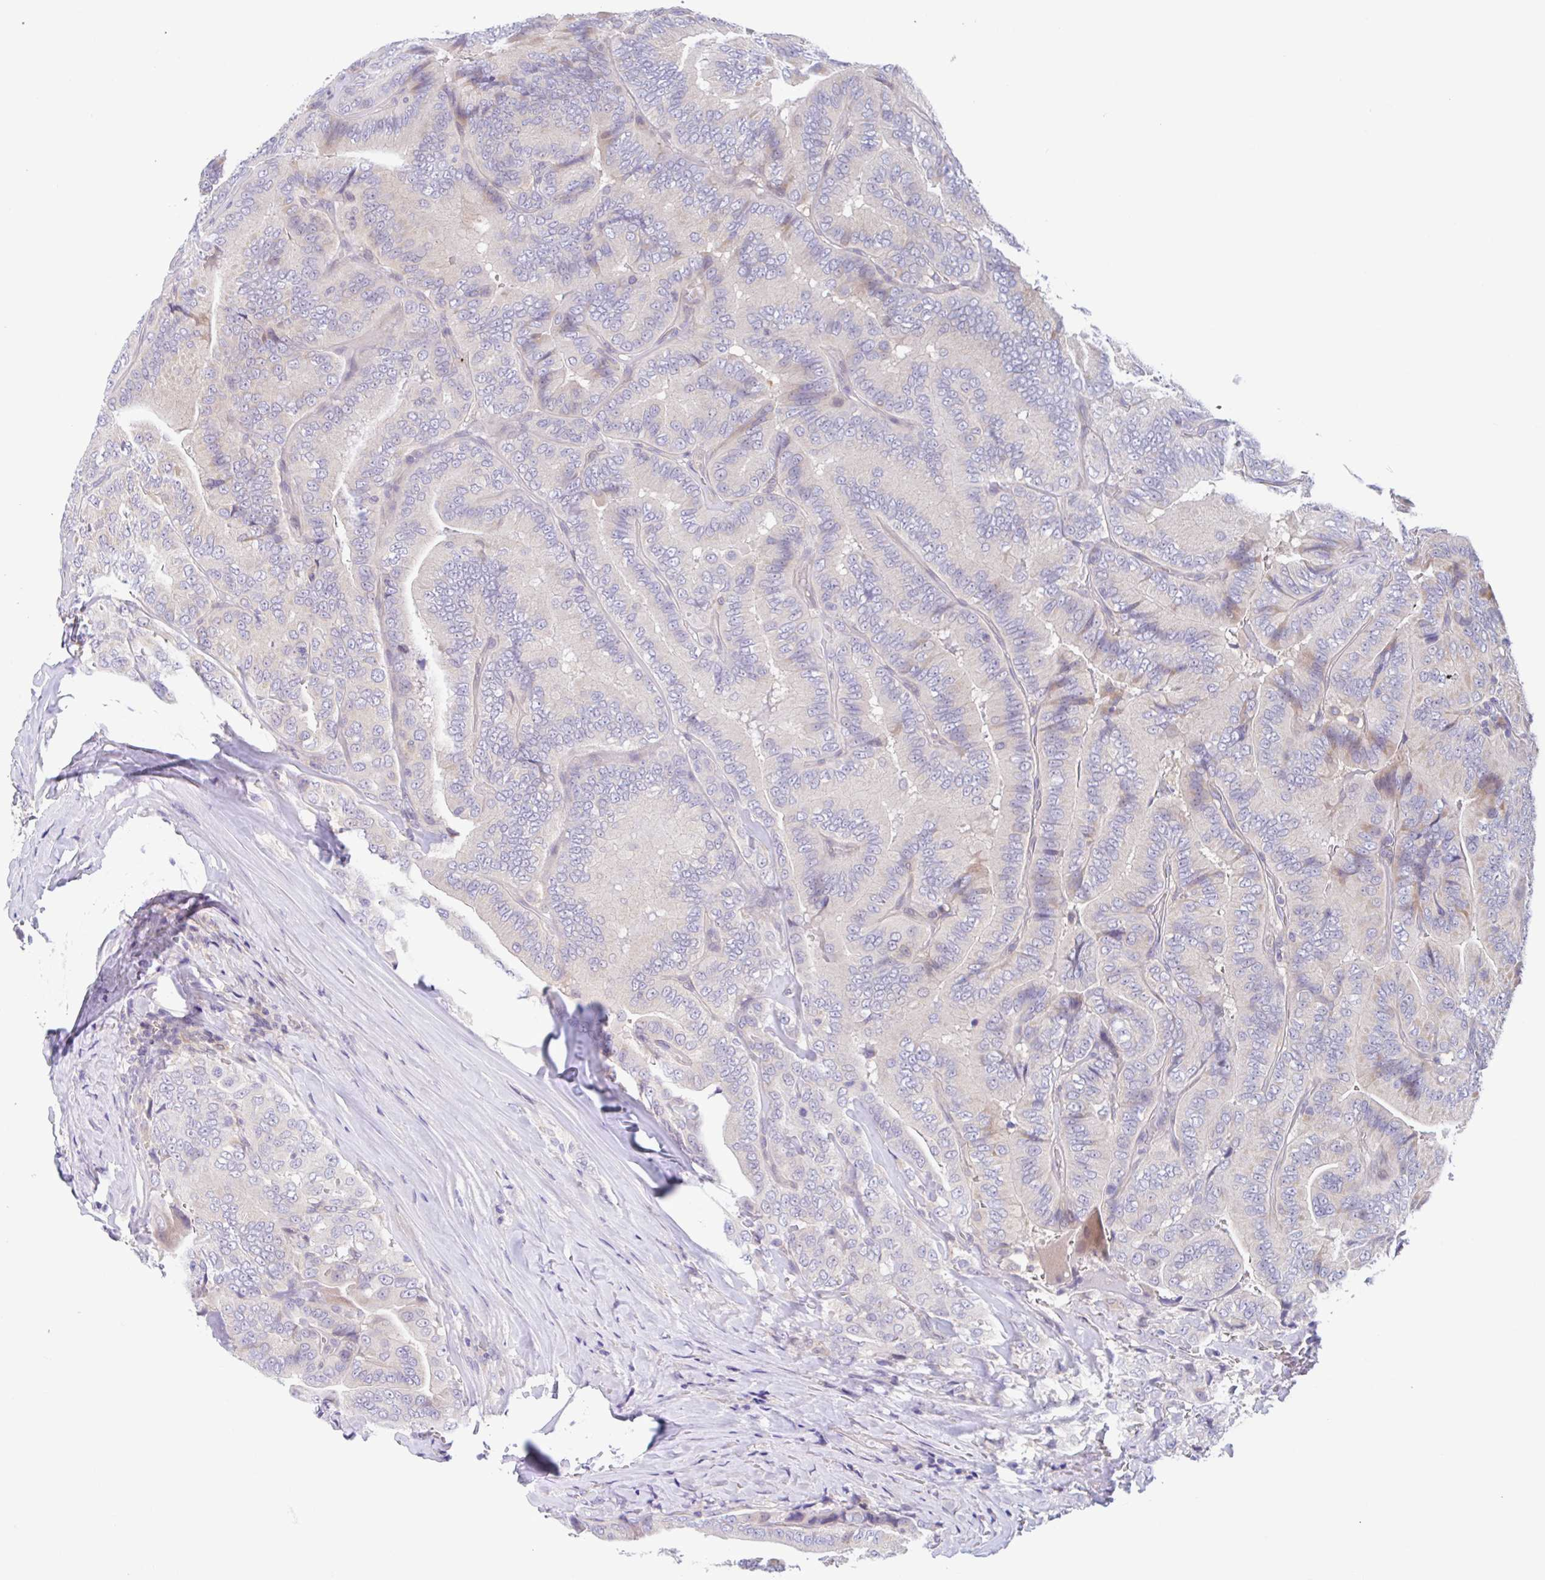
{"staining": {"intensity": "negative", "quantity": "none", "location": "none"}, "tissue": "thyroid cancer", "cell_type": "Tumor cells", "image_type": "cancer", "snomed": [{"axis": "morphology", "description": "Papillary adenocarcinoma, NOS"}, {"axis": "topography", "description": "Thyroid gland"}], "caption": "Immunohistochemistry (IHC) image of neoplastic tissue: thyroid papillary adenocarcinoma stained with DAB shows no significant protein staining in tumor cells. (Brightfield microscopy of DAB immunohistochemistry (IHC) at high magnification).", "gene": "TMEM86A", "patient": {"sex": "male", "age": 61}}